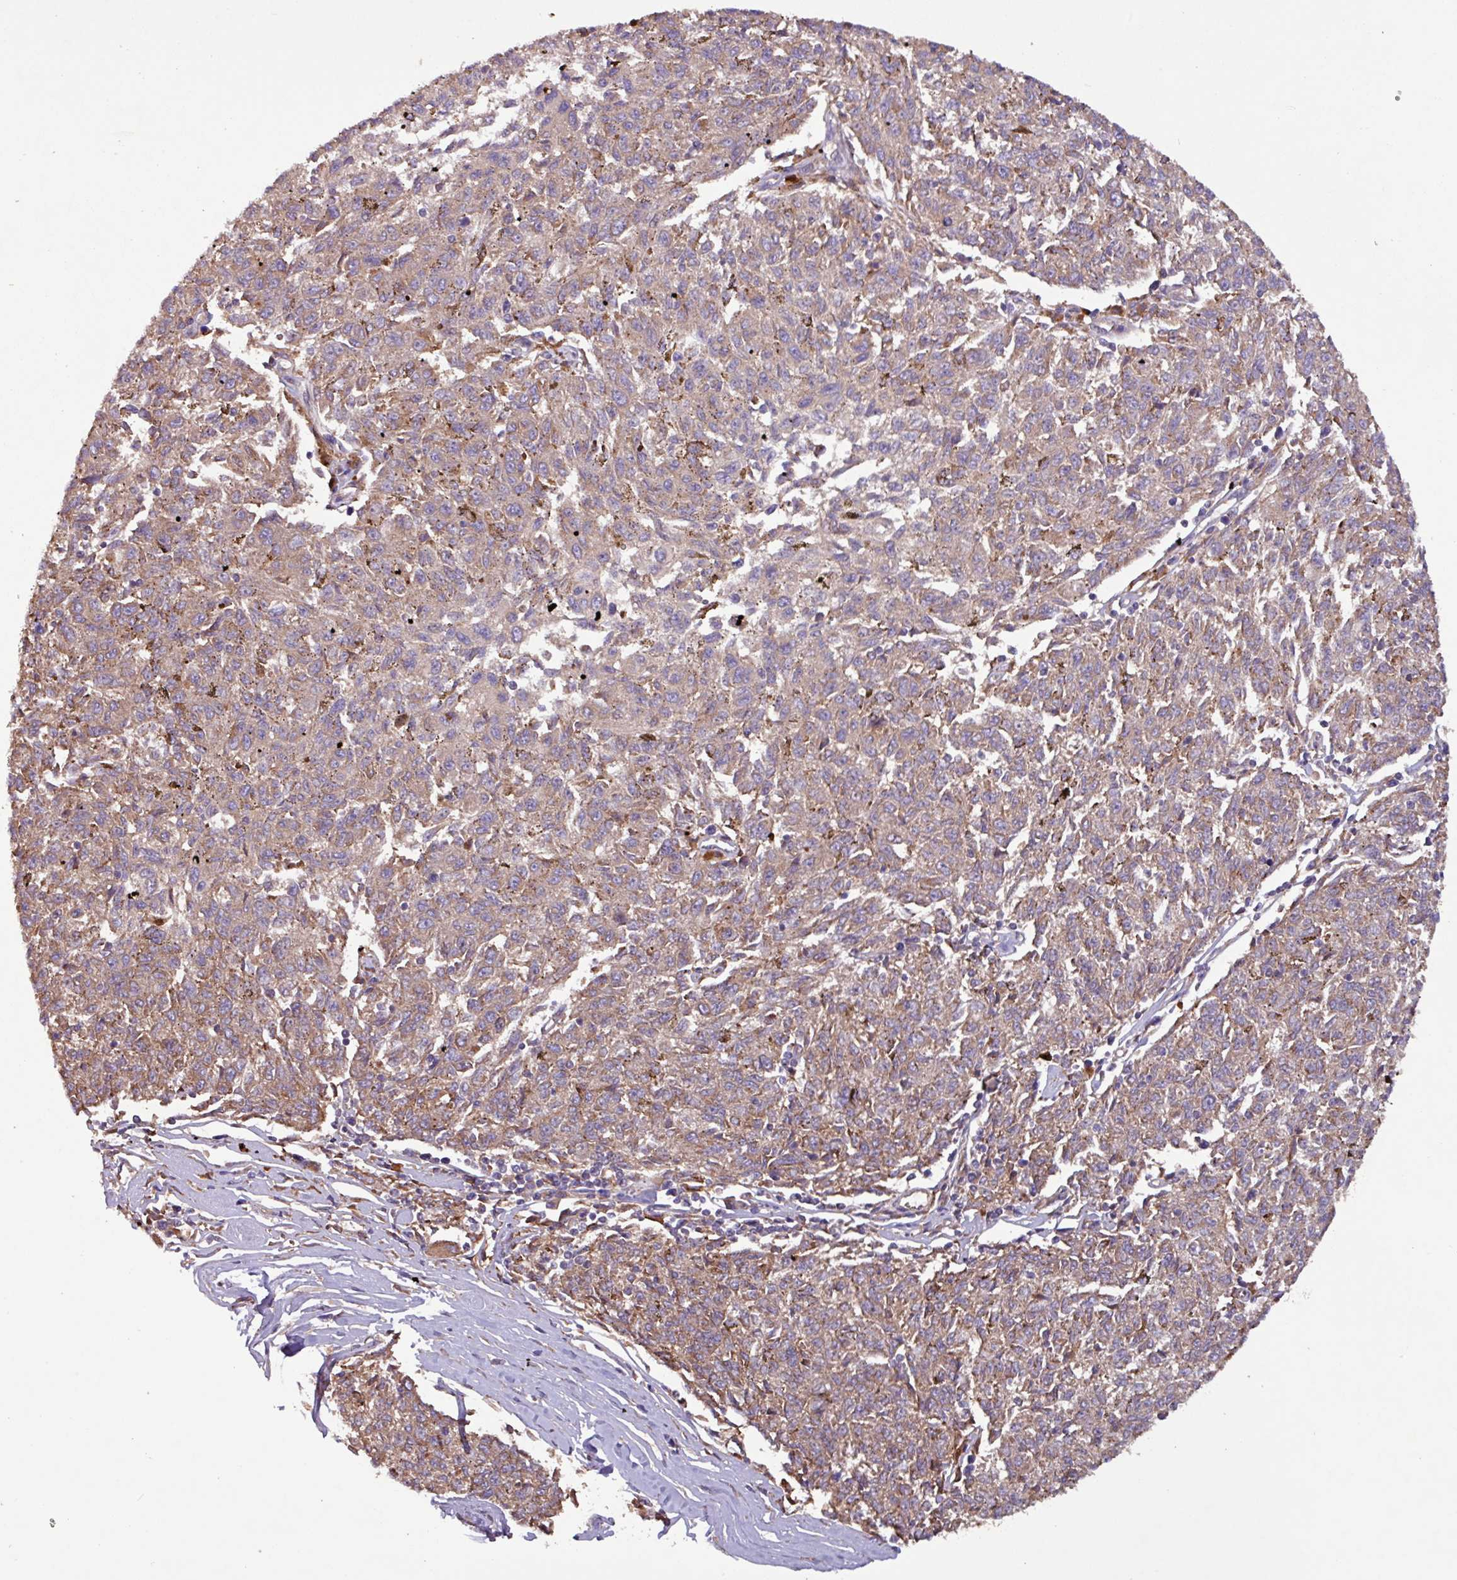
{"staining": {"intensity": "weak", "quantity": ">75%", "location": "cytoplasmic/membranous"}, "tissue": "melanoma", "cell_type": "Tumor cells", "image_type": "cancer", "snomed": [{"axis": "morphology", "description": "Malignant melanoma, NOS"}, {"axis": "topography", "description": "Skin"}], "caption": "Human malignant melanoma stained for a protein (brown) displays weak cytoplasmic/membranous positive staining in approximately >75% of tumor cells.", "gene": "PTPRQ", "patient": {"sex": "female", "age": 72}}